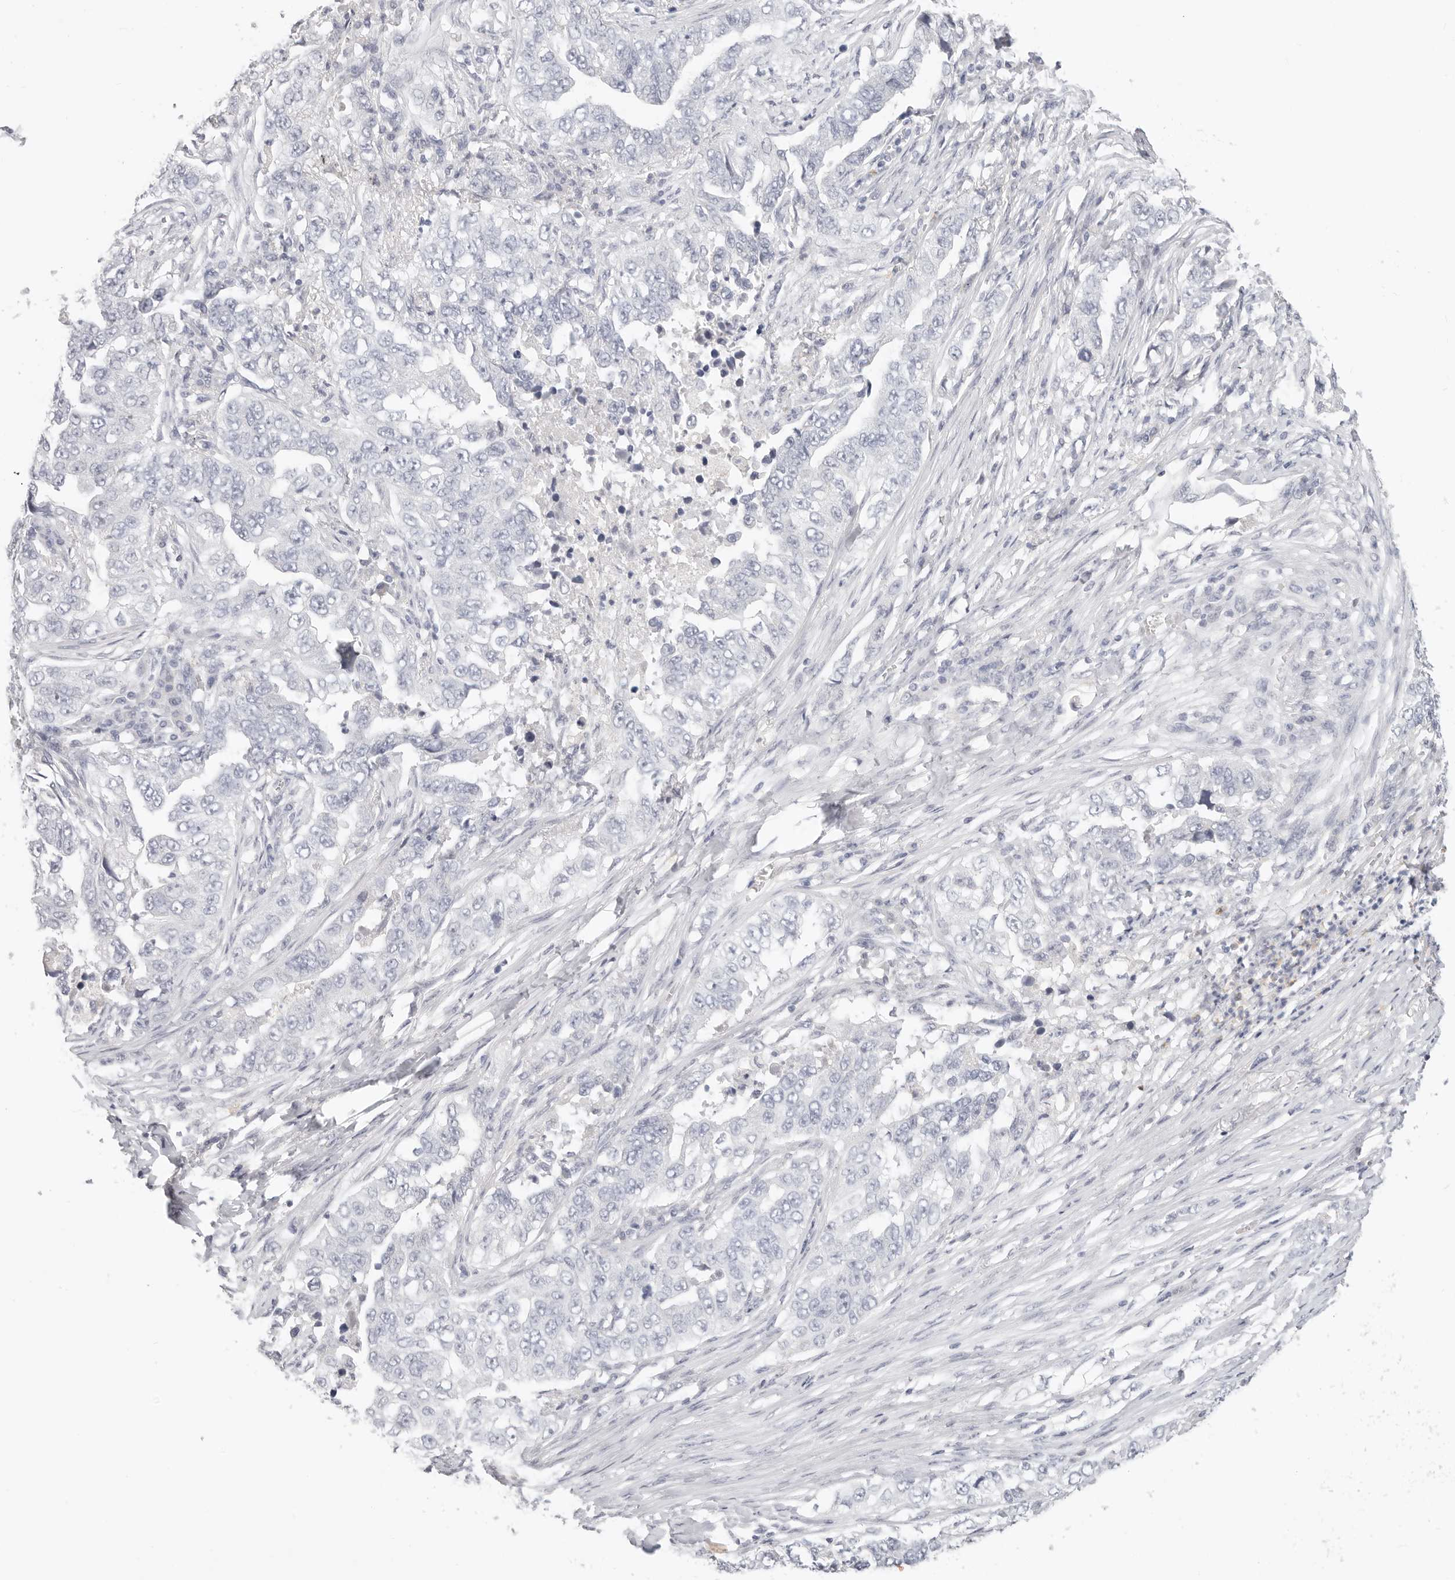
{"staining": {"intensity": "negative", "quantity": "none", "location": "none"}, "tissue": "lung cancer", "cell_type": "Tumor cells", "image_type": "cancer", "snomed": [{"axis": "morphology", "description": "Adenocarcinoma, NOS"}, {"axis": "topography", "description": "Lung"}], "caption": "A high-resolution photomicrograph shows IHC staining of lung adenocarcinoma, which displays no significant expression in tumor cells. (Stains: DAB immunohistochemistry (IHC) with hematoxylin counter stain, Microscopy: brightfield microscopy at high magnification).", "gene": "ASCL1", "patient": {"sex": "female", "age": 51}}